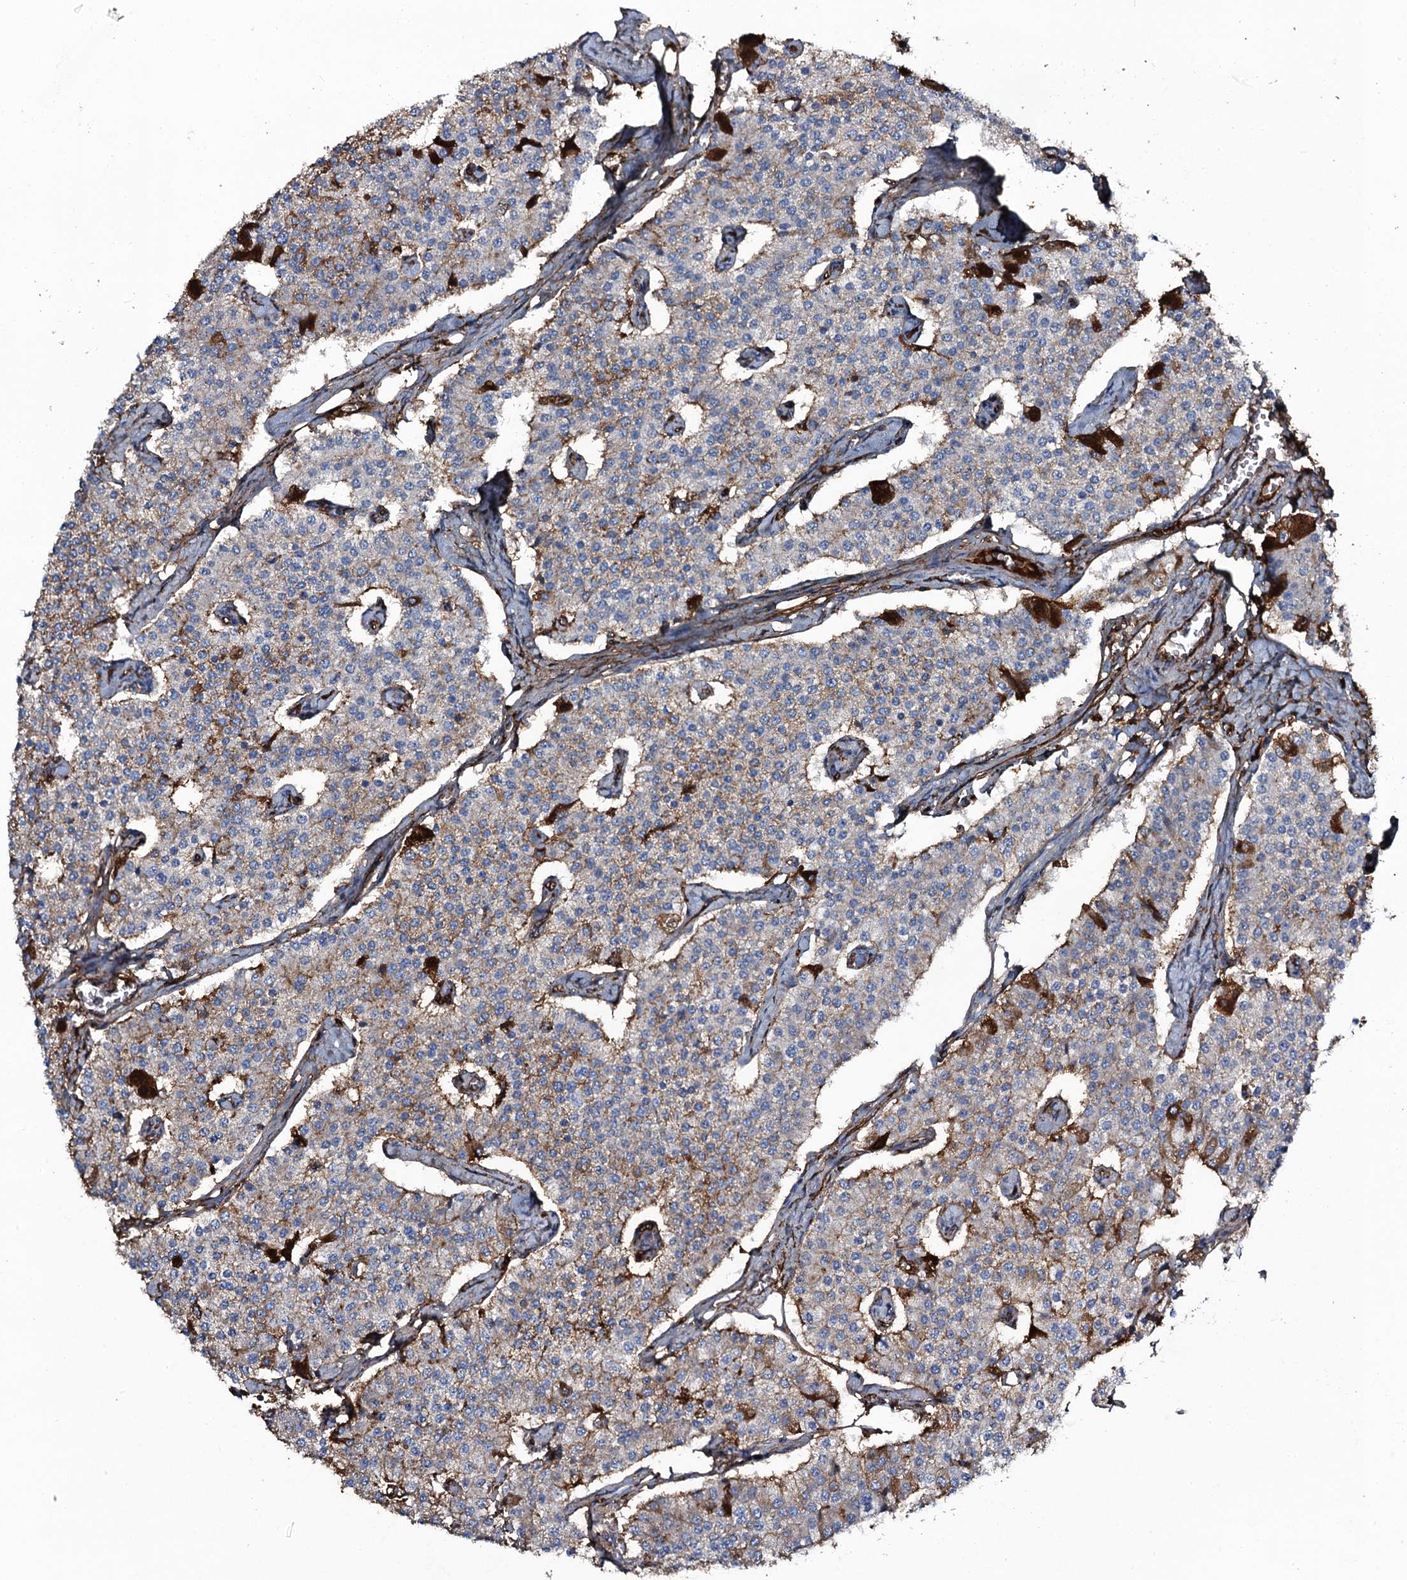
{"staining": {"intensity": "strong", "quantity": "25%-75%", "location": "cytoplasmic/membranous"}, "tissue": "carcinoid", "cell_type": "Tumor cells", "image_type": "cancer", "snomed": [{"axis": "morphology", "description": "Carcinoid, malignant, NOS"}, {"axis": "topography", "description": "Colon"}], "caption": "Immunohistochemical staining of carcinoid exhibits strong cytoplasmic/membranous protein staining in about 25%-75% of tumor cells.", "gene": "EDN1", "patient": {"sex": "female", "age": 52}}